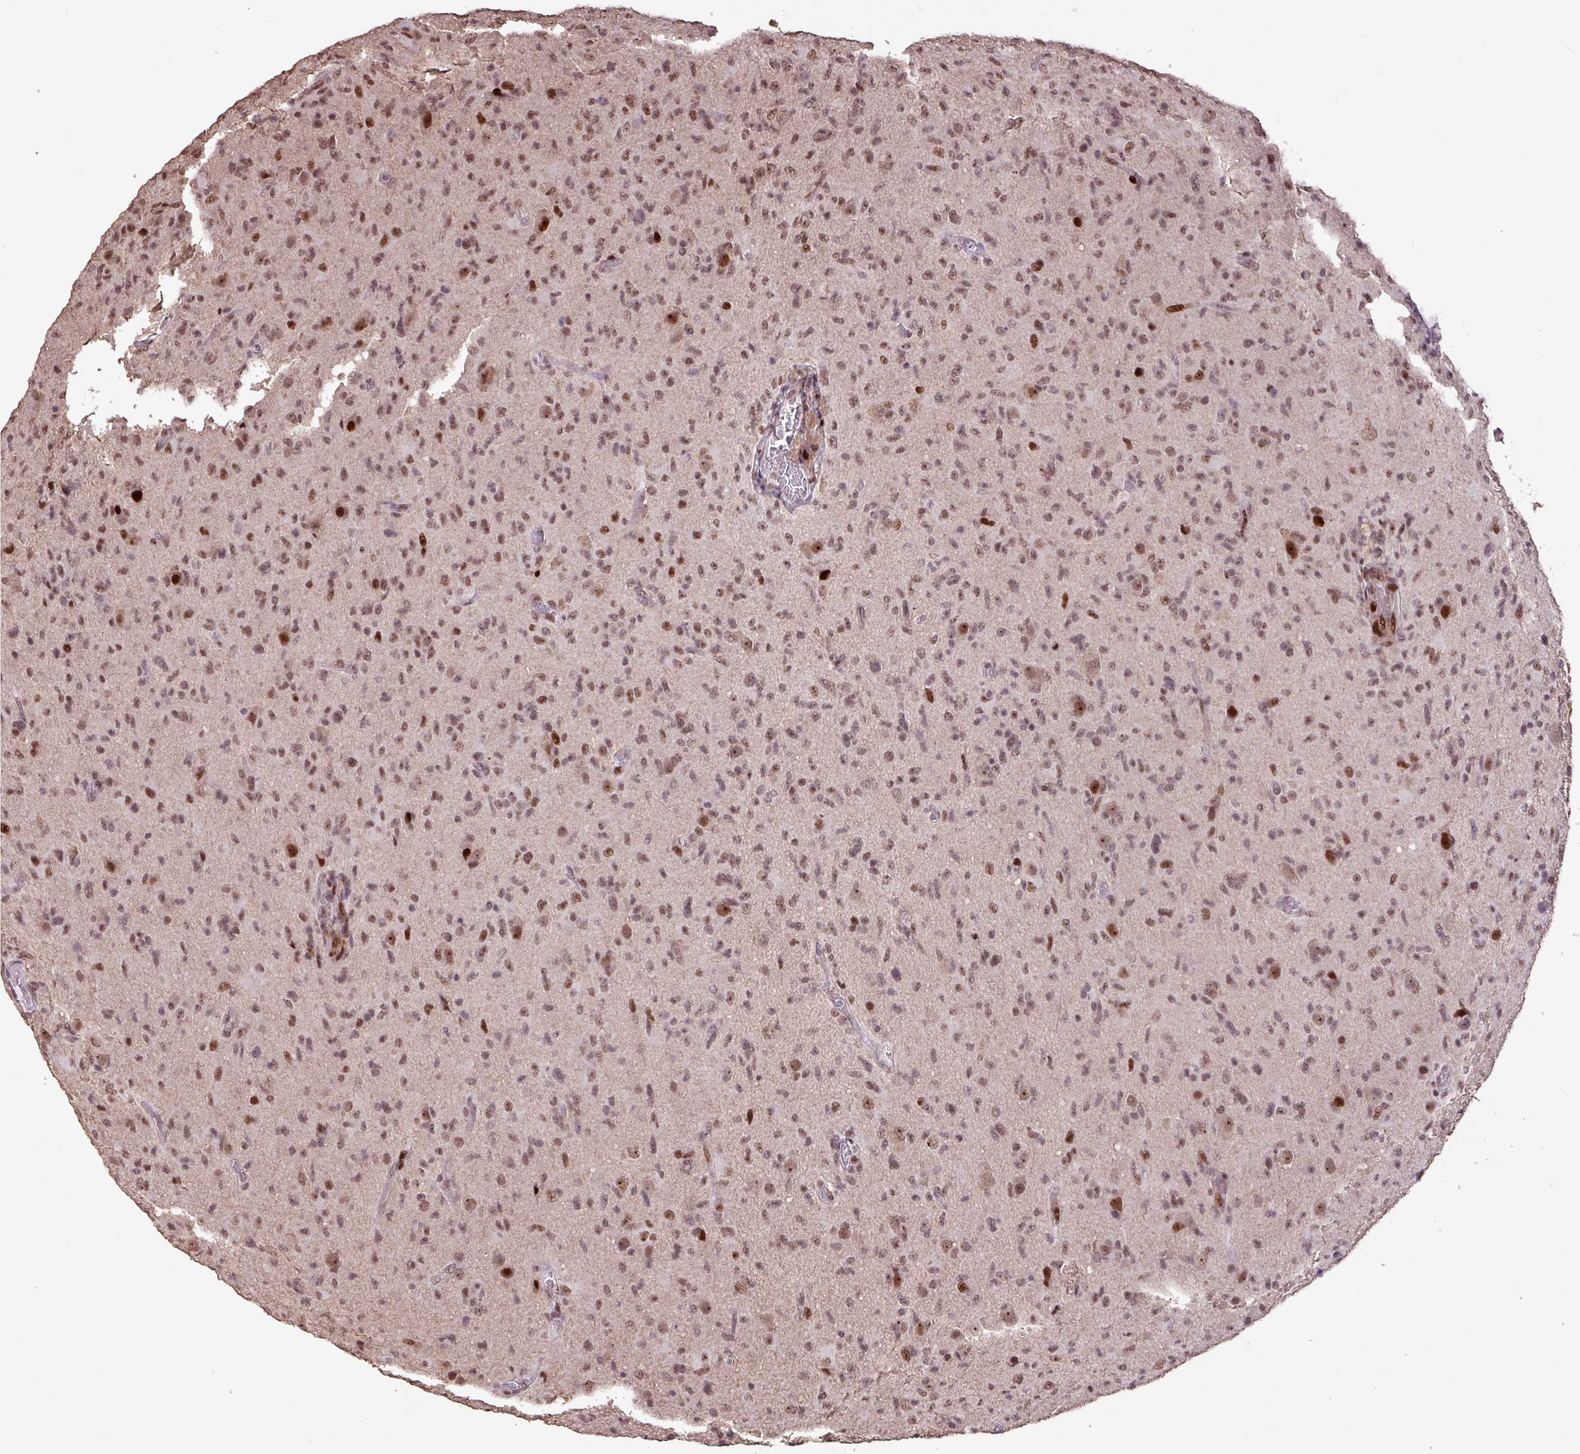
{"staining": {"intensity": "strong", "quantity": ">75%", "location": "nuclear"}, "tissue": "glioma", "cell_type": "Tumor cells", "image_type": "cancer", "snomed": [{"axis": "morphology", "description": "Glioma, malignant, High grade"}, {"axis": "topography", "description": "Brain"}], "caption": "The immunohistochemical stain highlights strong nuclear positivity in tumor cells of glioma tissue.", "gene": "ZNF709", "patient": {"sex": "female", "age": 57}}